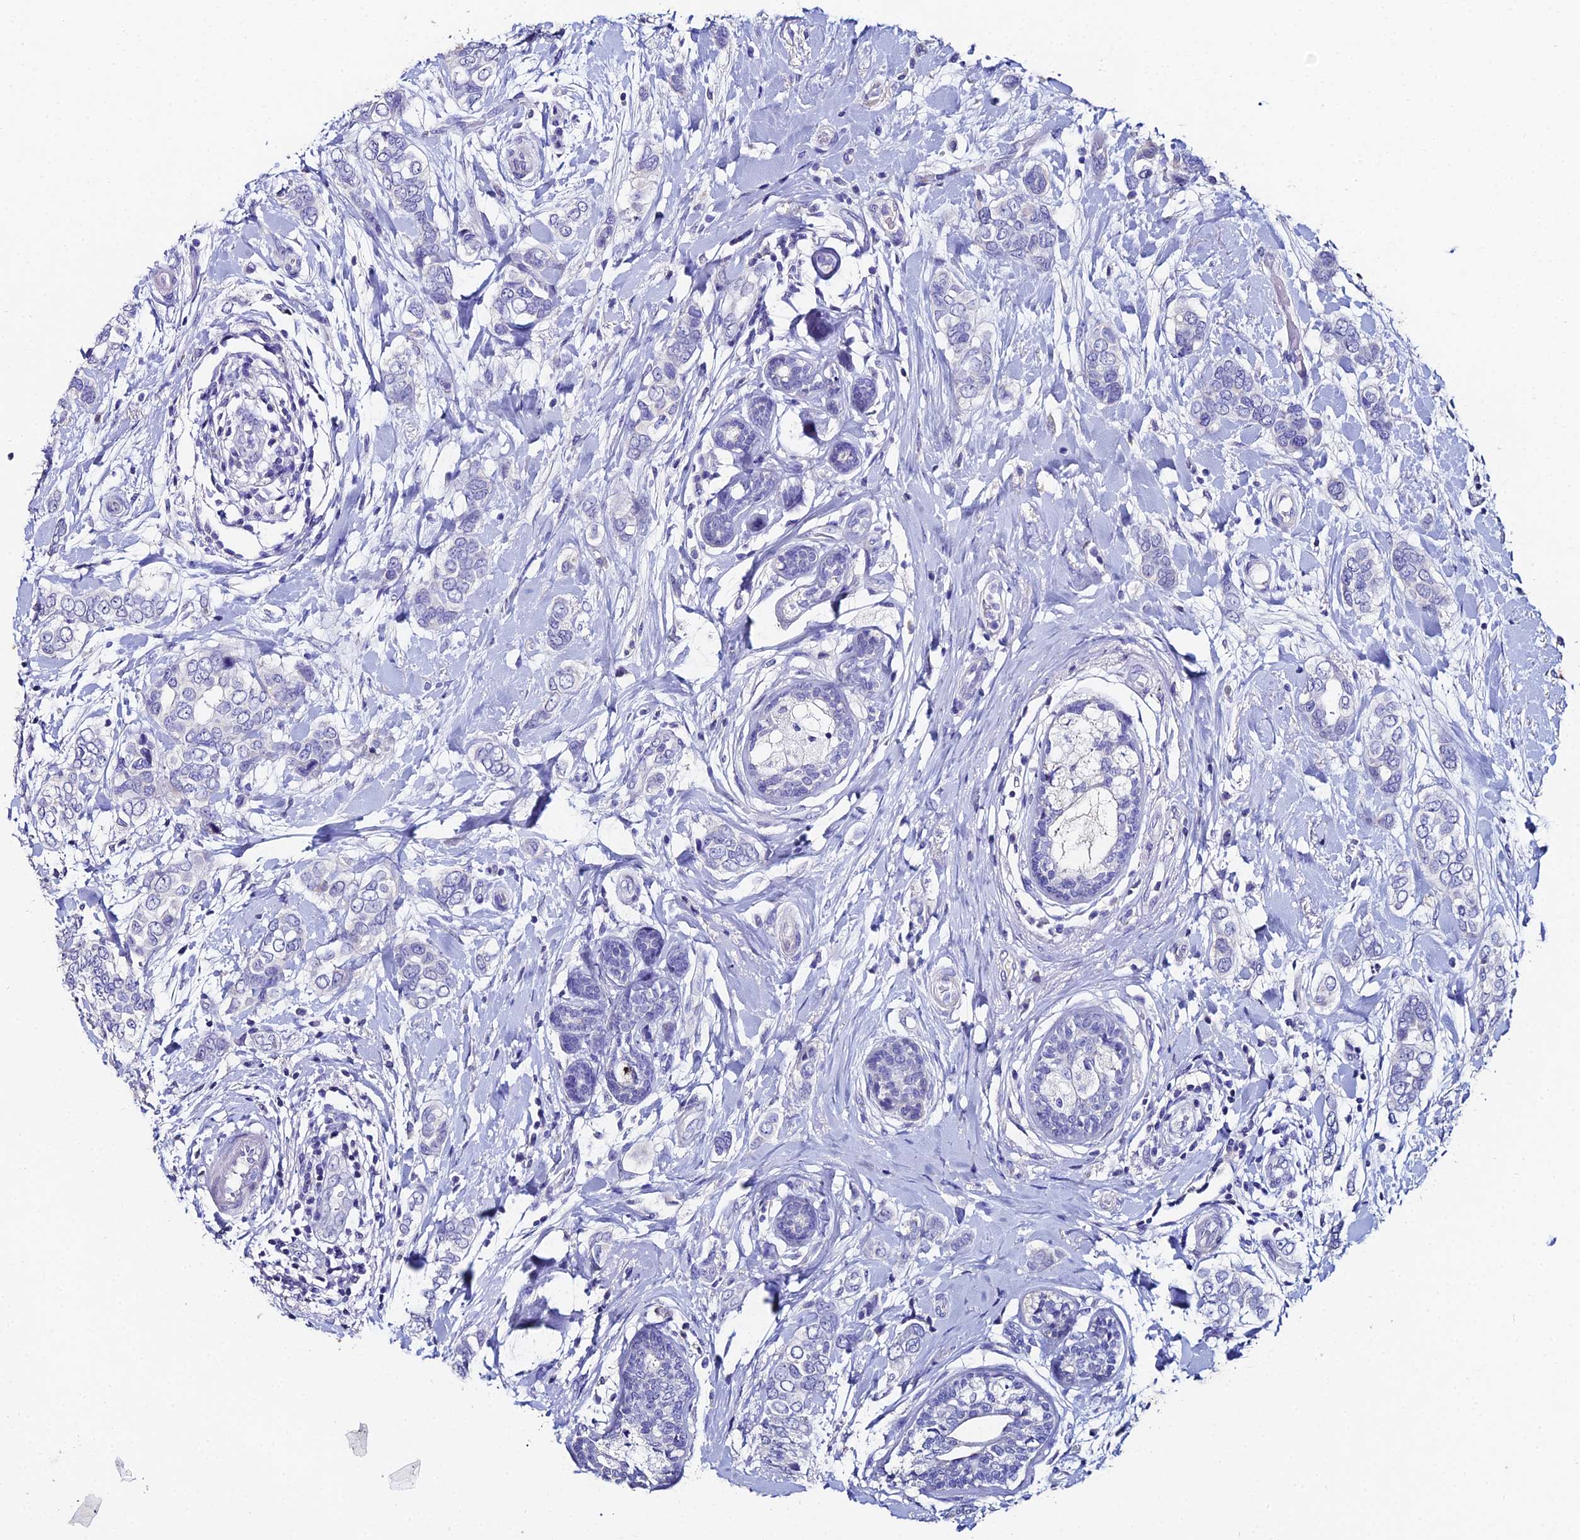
{"staining": {"intensity": "negative", "quantity": "none", "location": "none"}, "tissue": "breast cancer", "cell_type": "Tumor cells", "image_type": "cancer", "snomed": [{"axis": "morphology", "description": "Lobular carcinoma"}, {"axis": "topography", "description": "Breast"}], "caption": "A photomicrograph of human breast cancer (lobular carcinoma) is negative for staining in tumor cells. (DAB immunohistochemistry (IHC) with hematoxylin counter stain).", "gene": "ESRRG", "patient": {"sex": "female", "age": 51}}